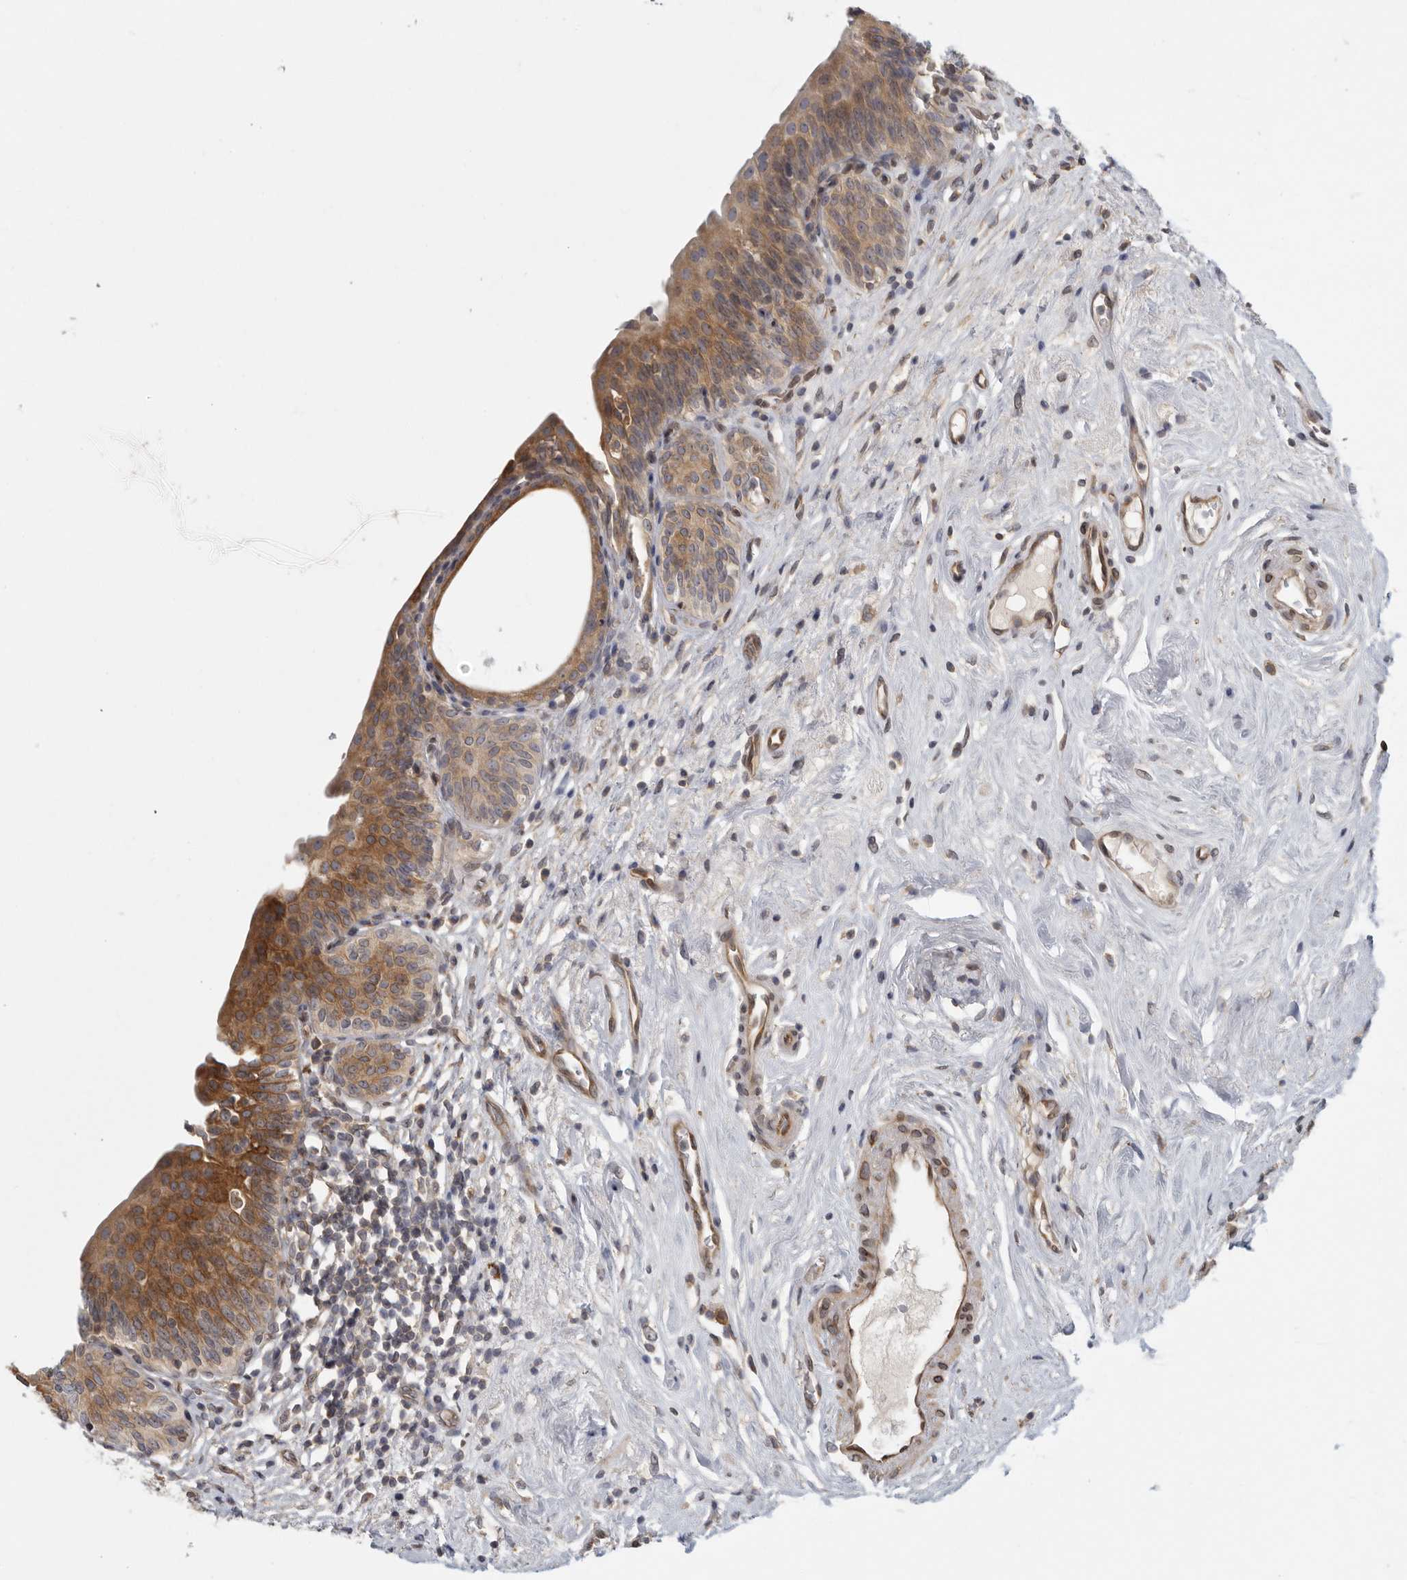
{"staining": {"intensity": "moderate", "quantity": ">75%", "location": "cytoplasmic/membranous"}, "tissue": "urinary bladder", "cell_type": "Urothelial cells", "image_type": "normal", "snomed": [{"axis": "morphology", "description": "Normal tissue, NOS"}, {"axis": "topography", "description": "Urinary bladder"}], "caption": "Immunohistochemical staining of normal urinary bladder shows >75% levels of moderate cytoplasmic/membranous protein positivity in approximately >75% of urothelial cells.", "gene": "BCAP29", "patient": {"sex": "male", "age": 83}}